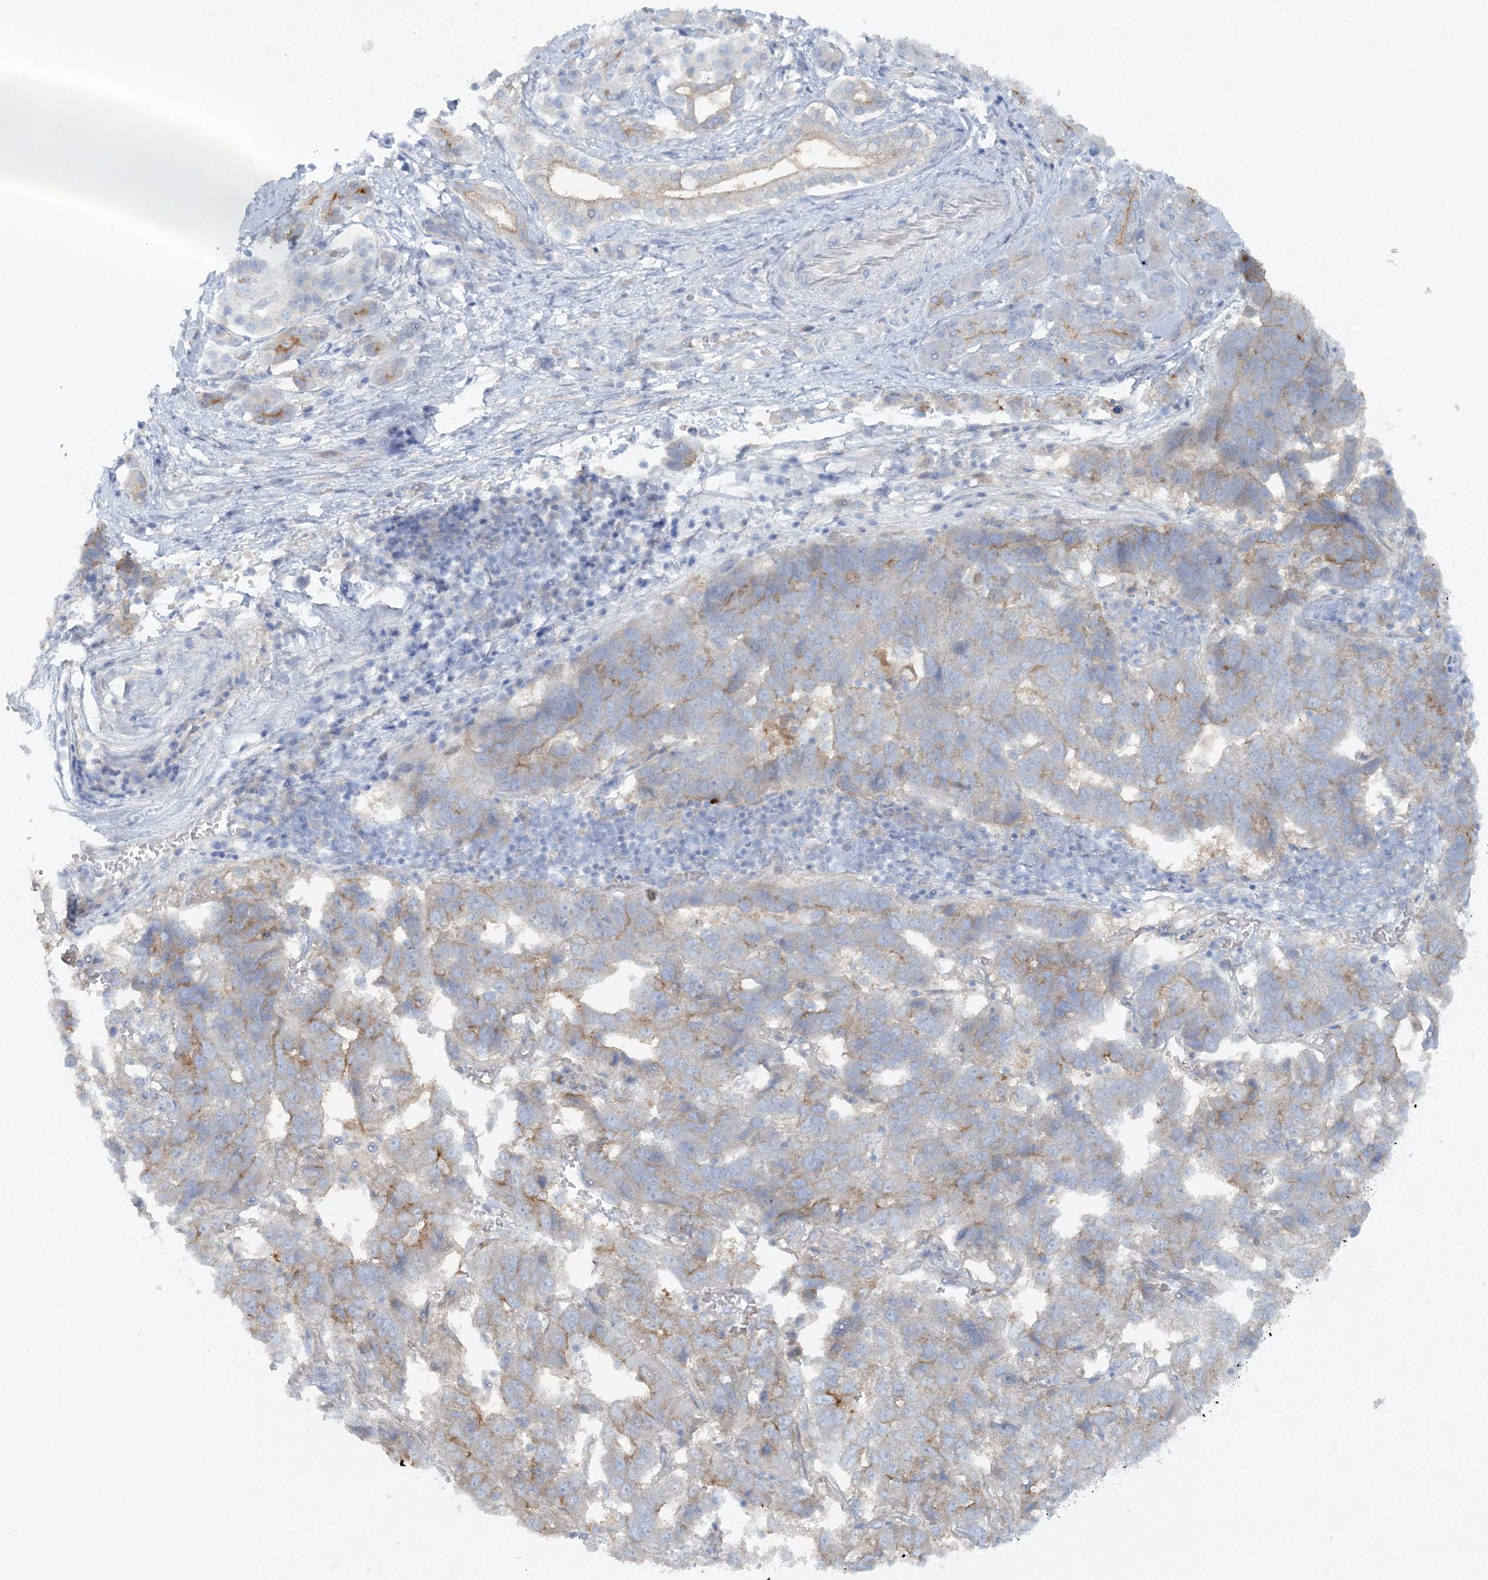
{"staining": {"intensity": "weak", "quantity": "25%-75%", "location": "cytoplasmic/membranous"}, "tissue": "pancreatic cancer", "cell_type": "Tumor cells", "image_type": "cancer", "snomed": [{"axis": "morphology", "description": "Adenocarcinoma, NOS"}, {"axis": "topography", "description": "Pancreas"}], "caption": "A high-resolution histopathology image shows IHC staining of pancreatic cancer (adenocarcinoma), which shows weak cytoplasmic/membranous expression in approximately 25%-75% of tumor cells. (DAB (3,3'-diaminobenzidine) IHC with brightfield microscopy, high magnification).", "gene": "ATP11A", "patient": {"sex": "female", "age": 61}}